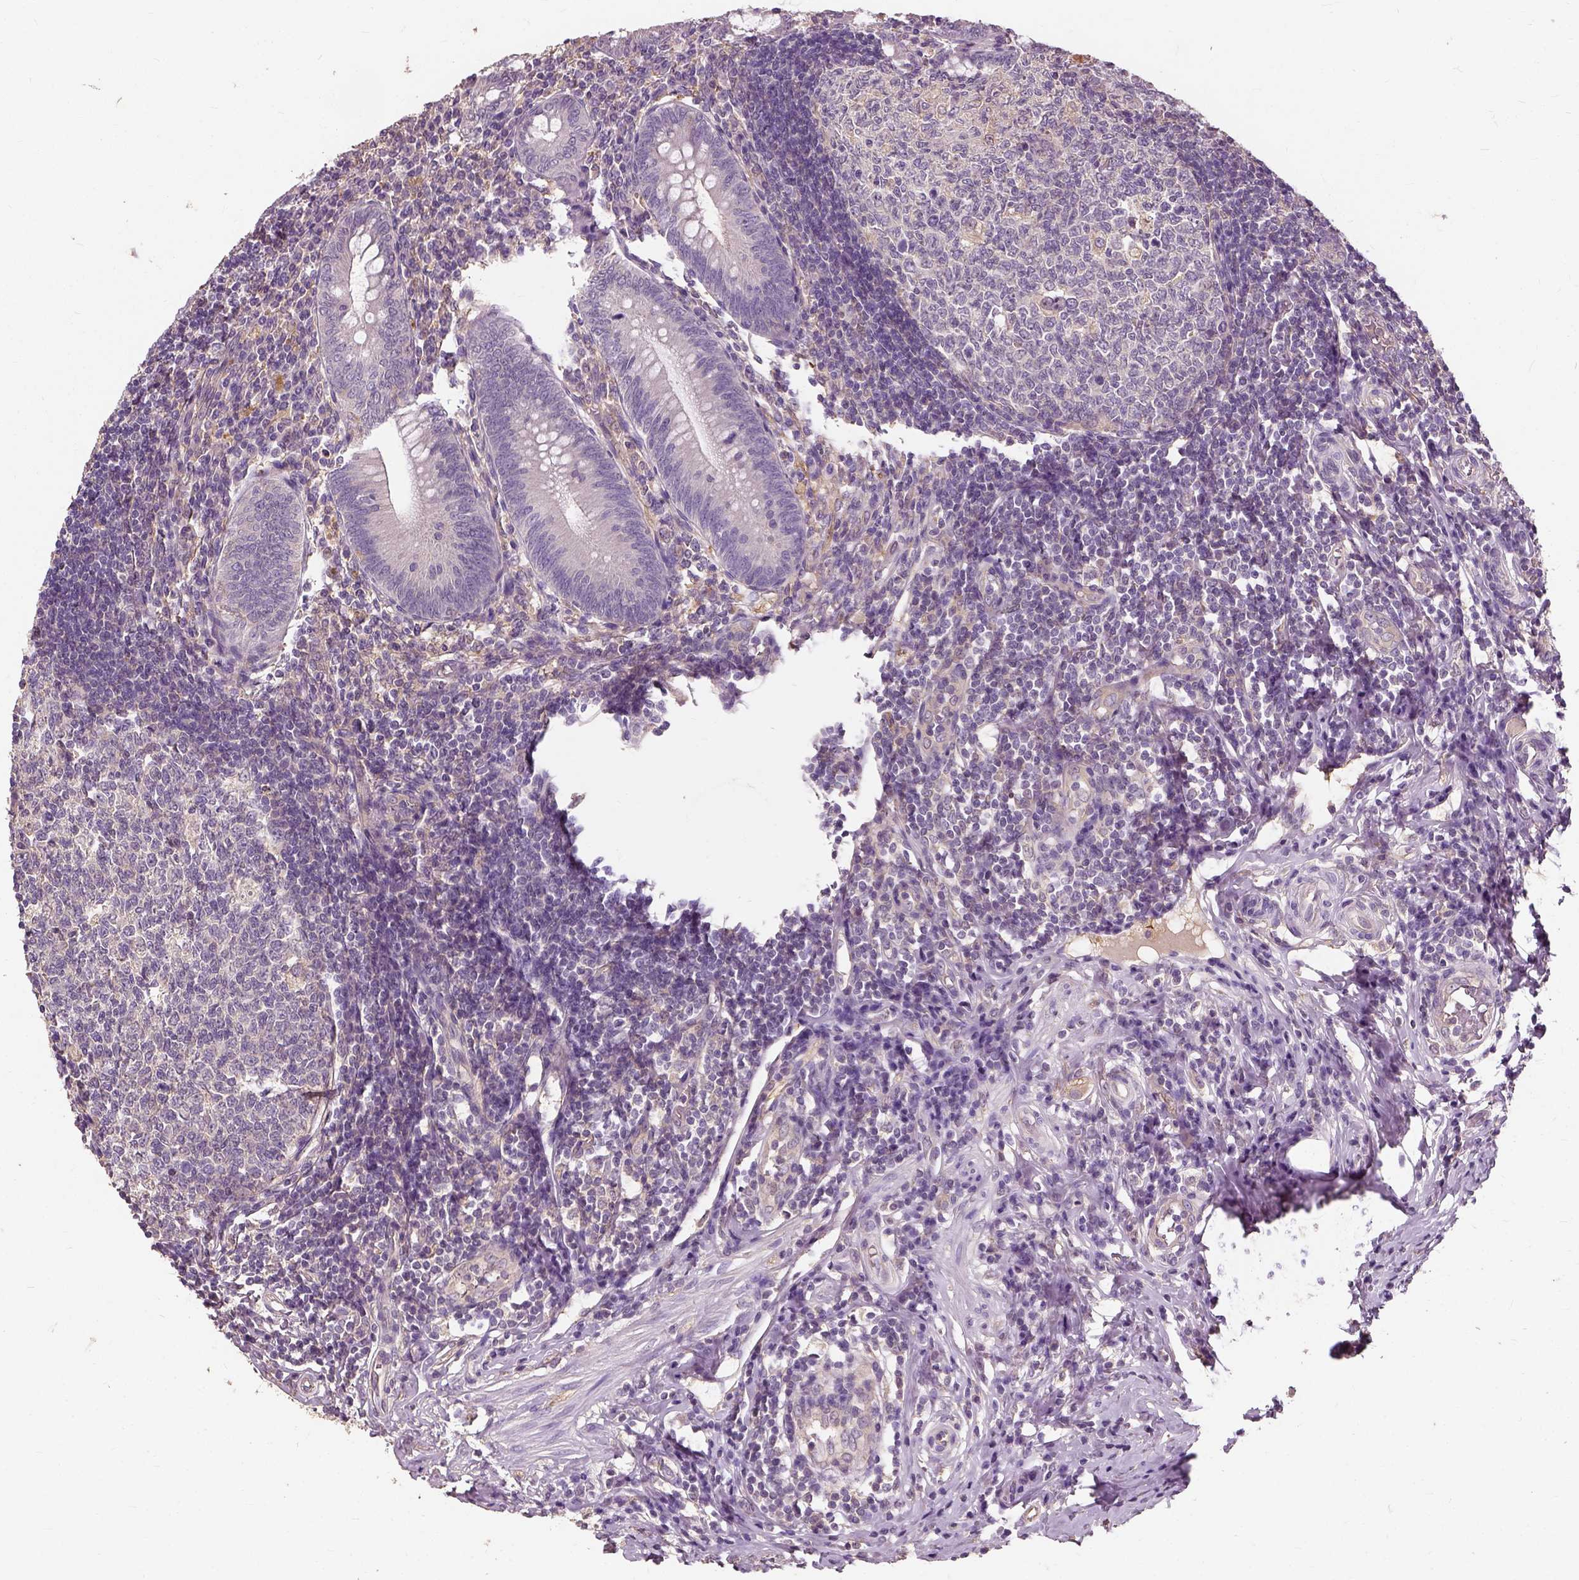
{"staining": {"intensity": "negative", "quantity": "none", "location": "none"}, "tissue": "appendix", "cell_type": "Glandular cells", "image_type": "normal", "snomed": [{"axis": "morphology", "description": "Normal tissue, NOS"}, {"axis": "morphology", "description": "Inflammation, NOS"}, {"axis": "topography", "description": "Appendix"}], "caption": "IHC of normal human appendix shows no staining in glandular cells. (Stains: DAB immunohistochemistry with hematoxylin counter stain, Microscopy: brightfield microscopy at high magnification).", "gene": "PEA15", "patient": {"sex": "male", "age": 16}}